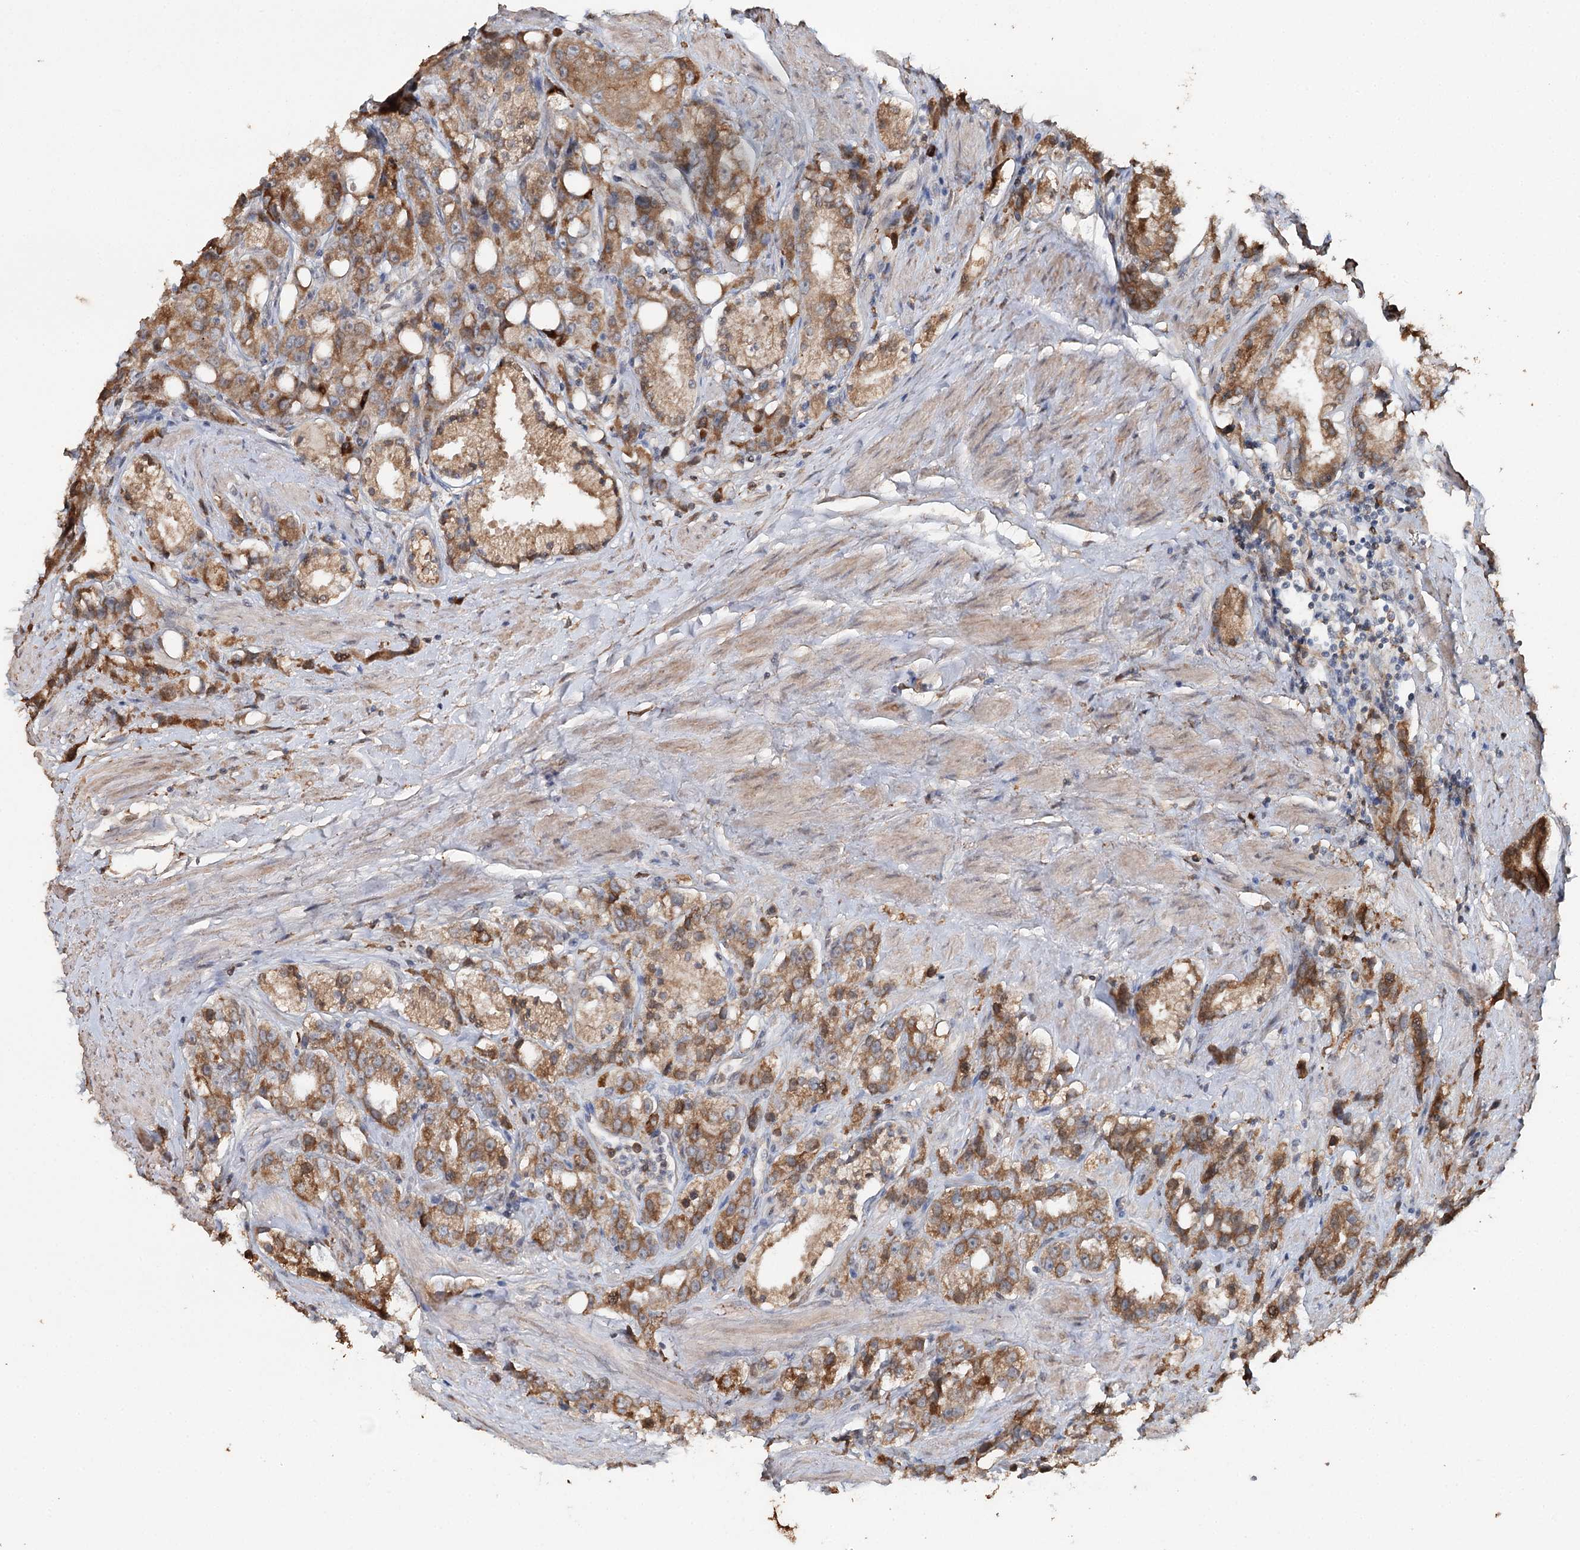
{"staining": {"intensity": "moderate", "quantity": ">75%", "location": "cytoplasmic/membranous"}, "tissue": "prostate cancer", "cell_type": "Tumor cells", "image_type": "cancer", "snomed": [{"axis": "morphology", "description": "Adenocarcinoma, NOS"}, {"axis": "topography", "description": "Prostate"}], "caption": "High-magnification brightfield microscopy of prostate cancer (adenocarcinoma) stained with DAB (brown) and counterstained with hematoxylin (blue). tumor cells exhibit moderate cytoplasmic/membranous positivity is appreciated in about>75% of cells.", "gene": "SYVN1", "patient": {"sex": "male", "age": 79}}